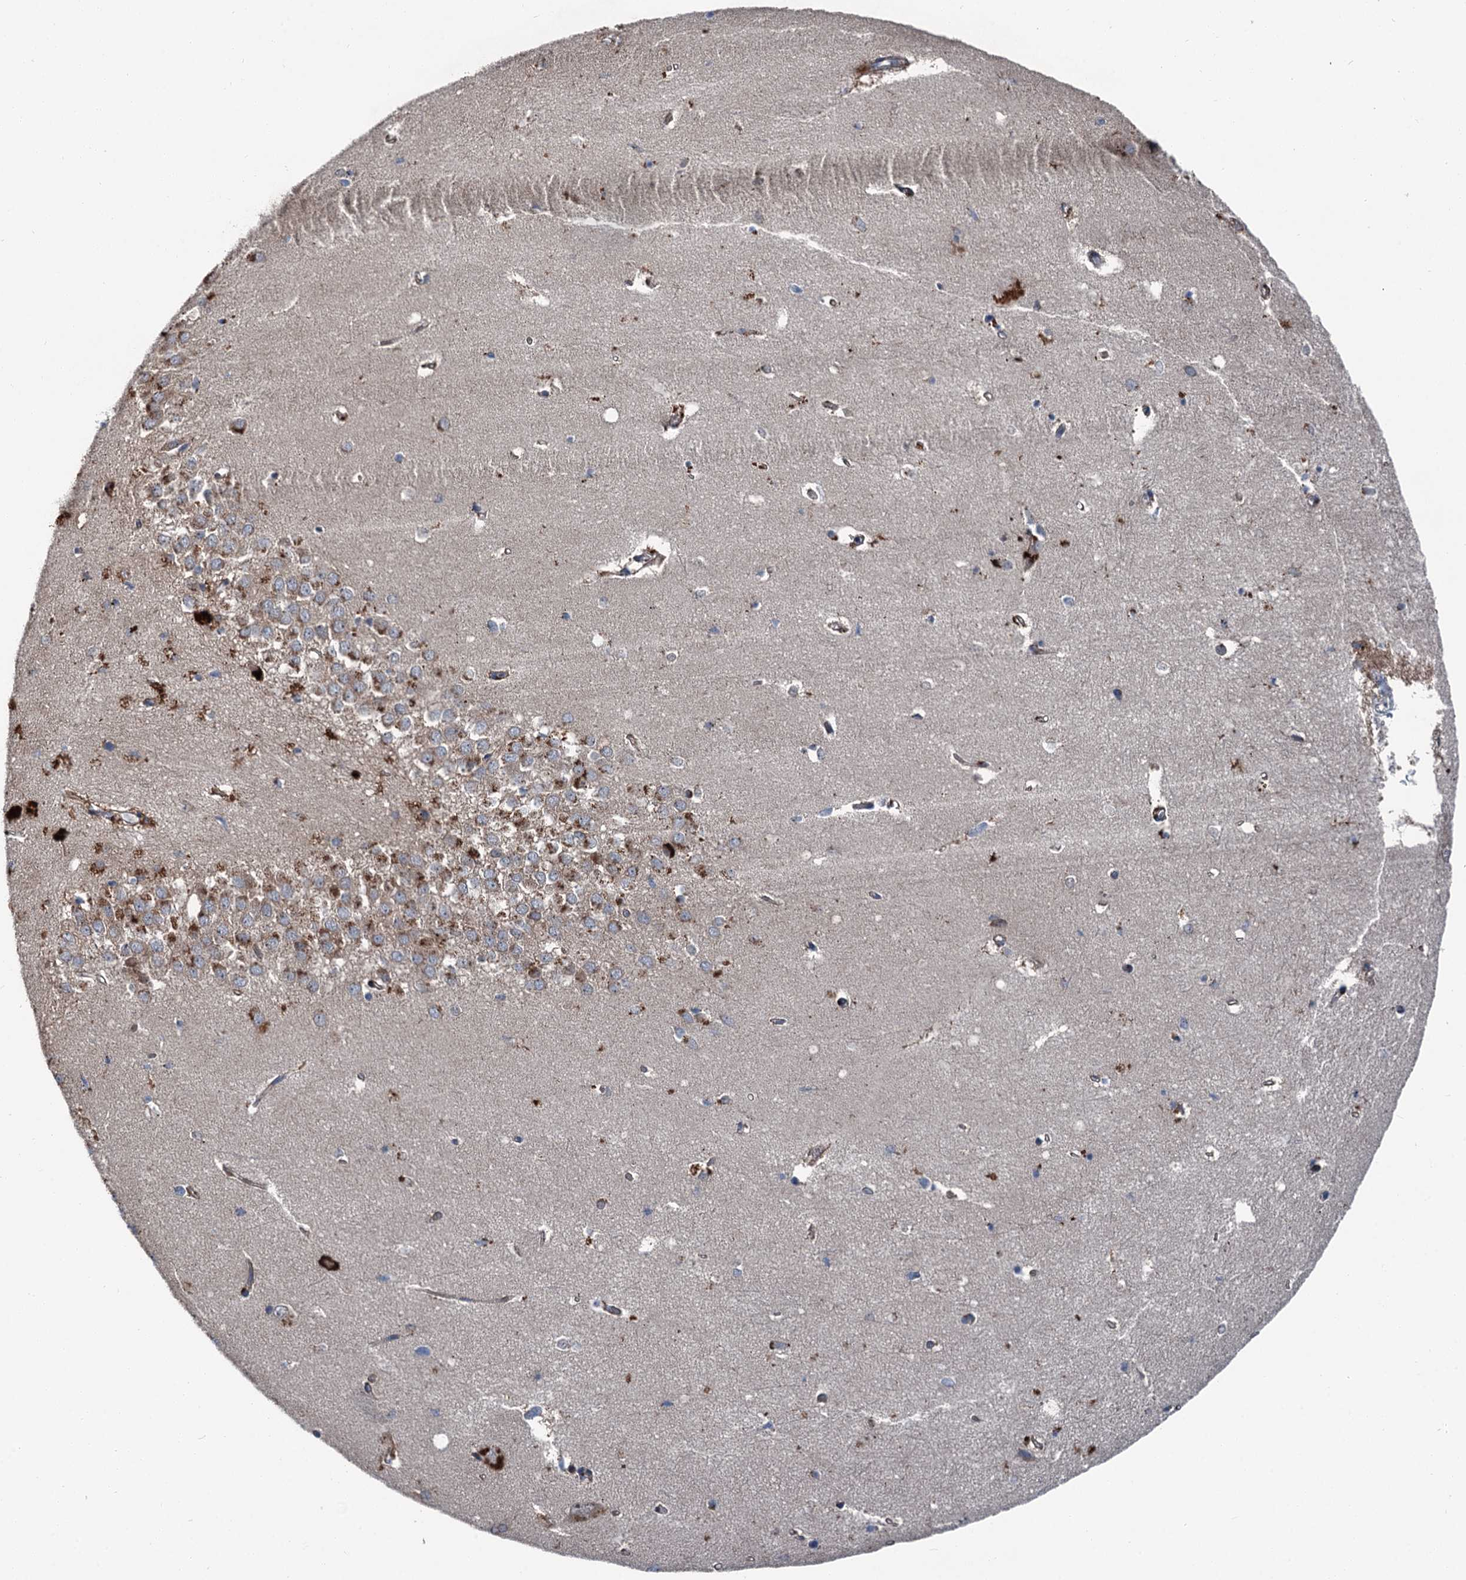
{"staining": {"intensity": "strong", "quantity": "<25%", "location": "cytoplasmic/membranous"}, "tissue": "hippocampus", "cell_type": "Glial cells", "image_type": "normal", "snomed": [{"axis": "morphology", "description": "Normal tissue, NOS"}, {"axis": "topography", "description": "Hippocampus"}], "caption": "This photomicrograph reveals immunohistochemistry (IHC) staining of normal human hippocampus, with medium strong cytoplasmic/membranous staining in approximately <25% of glial cells.", "gene": "POLR1D", "patient": {"sex": "female", "age": 64}}